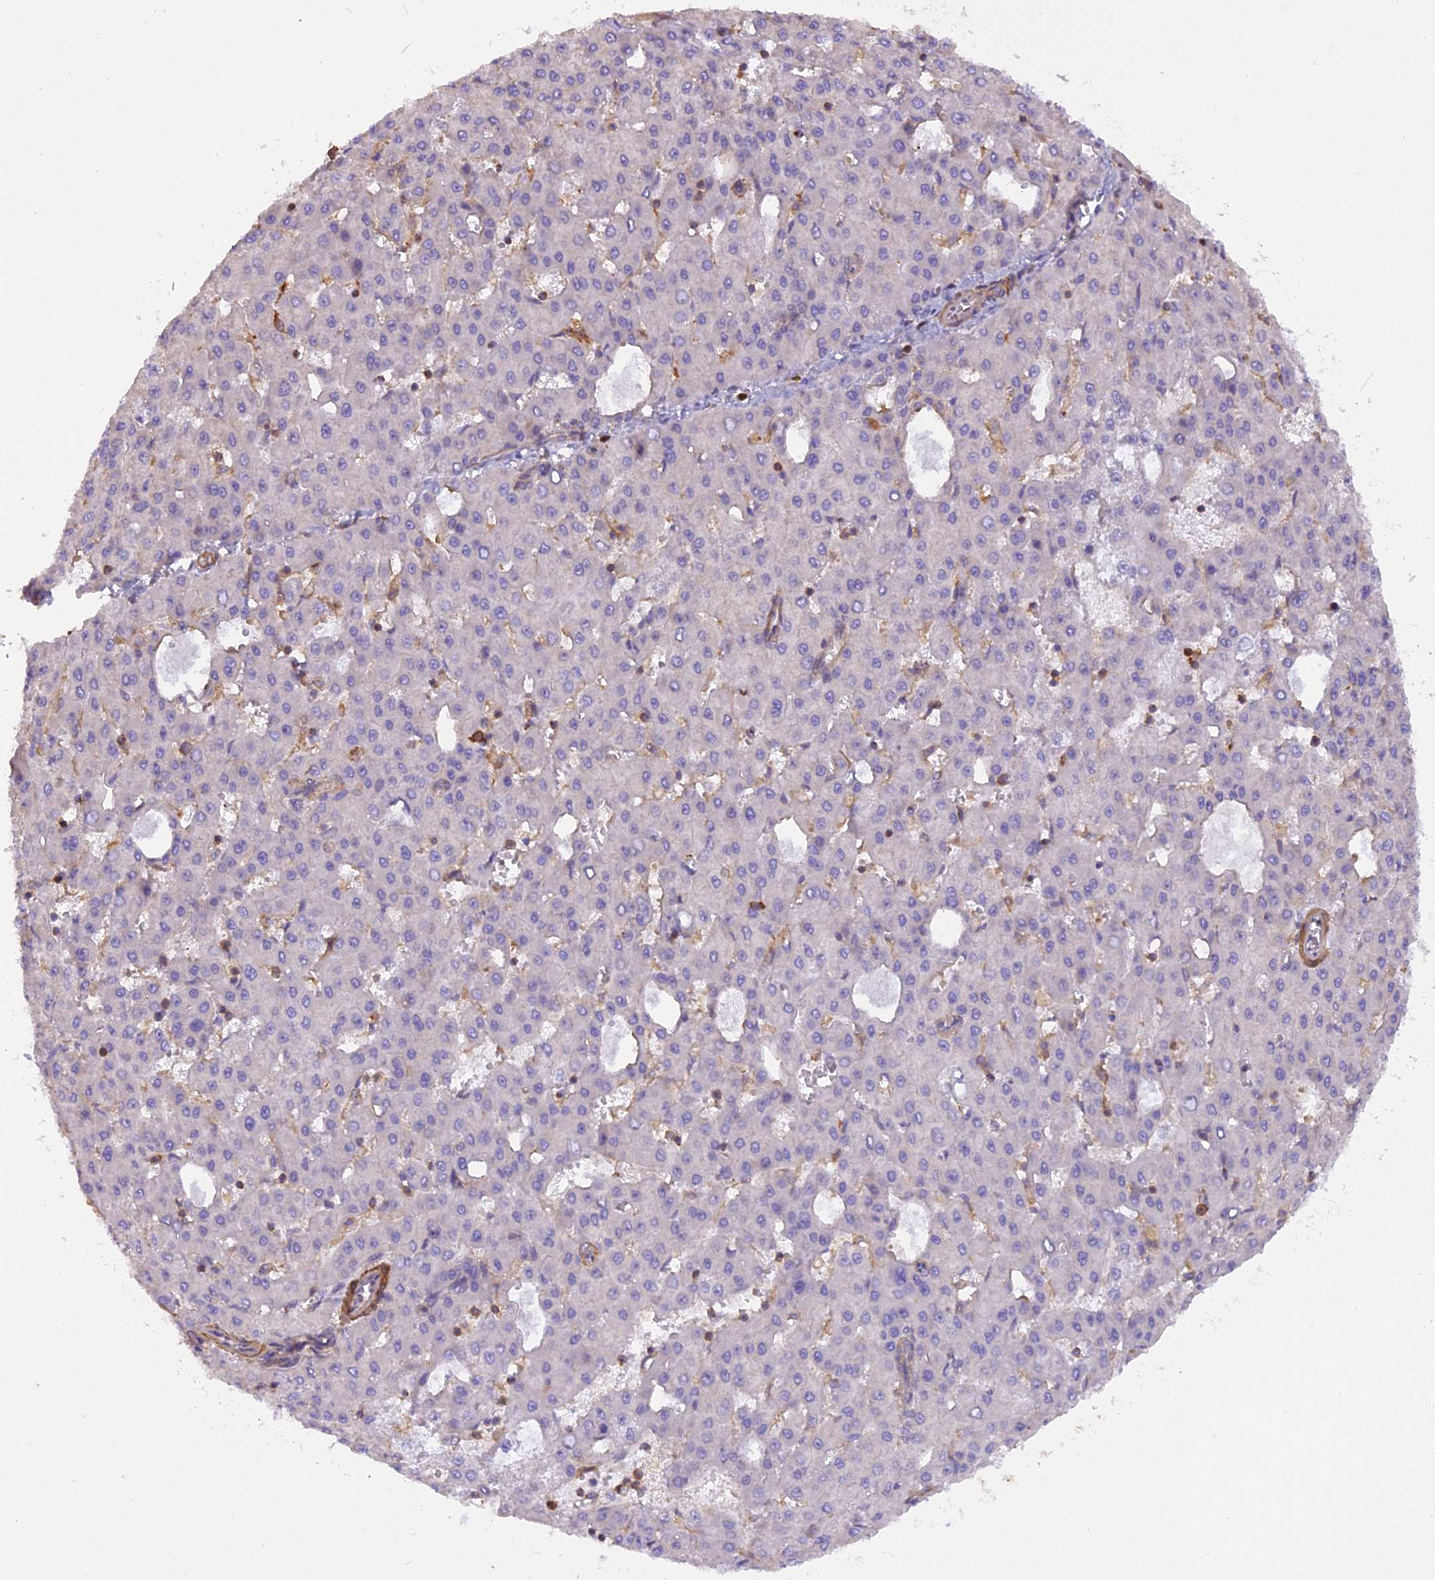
{"staining": {"intensity": "negative", "quantity": "none", "location": "none"}, "tissue": "liver cancer", "cell_type": "Tumor cells", "image_type": "cancer", "snomed": [{"axis": "morphology", "description": "Carcinoma, Hepatocellular, NOS"}, {"axis": "topography", "description": "Liver"}], "caption": "A micrograph of hepatocellular carcinoma (liver) stained for a protein reveals no brown staining in tumor cells.", "gene": "STOML1", "patient": {"sex": "male", "age": 47}}